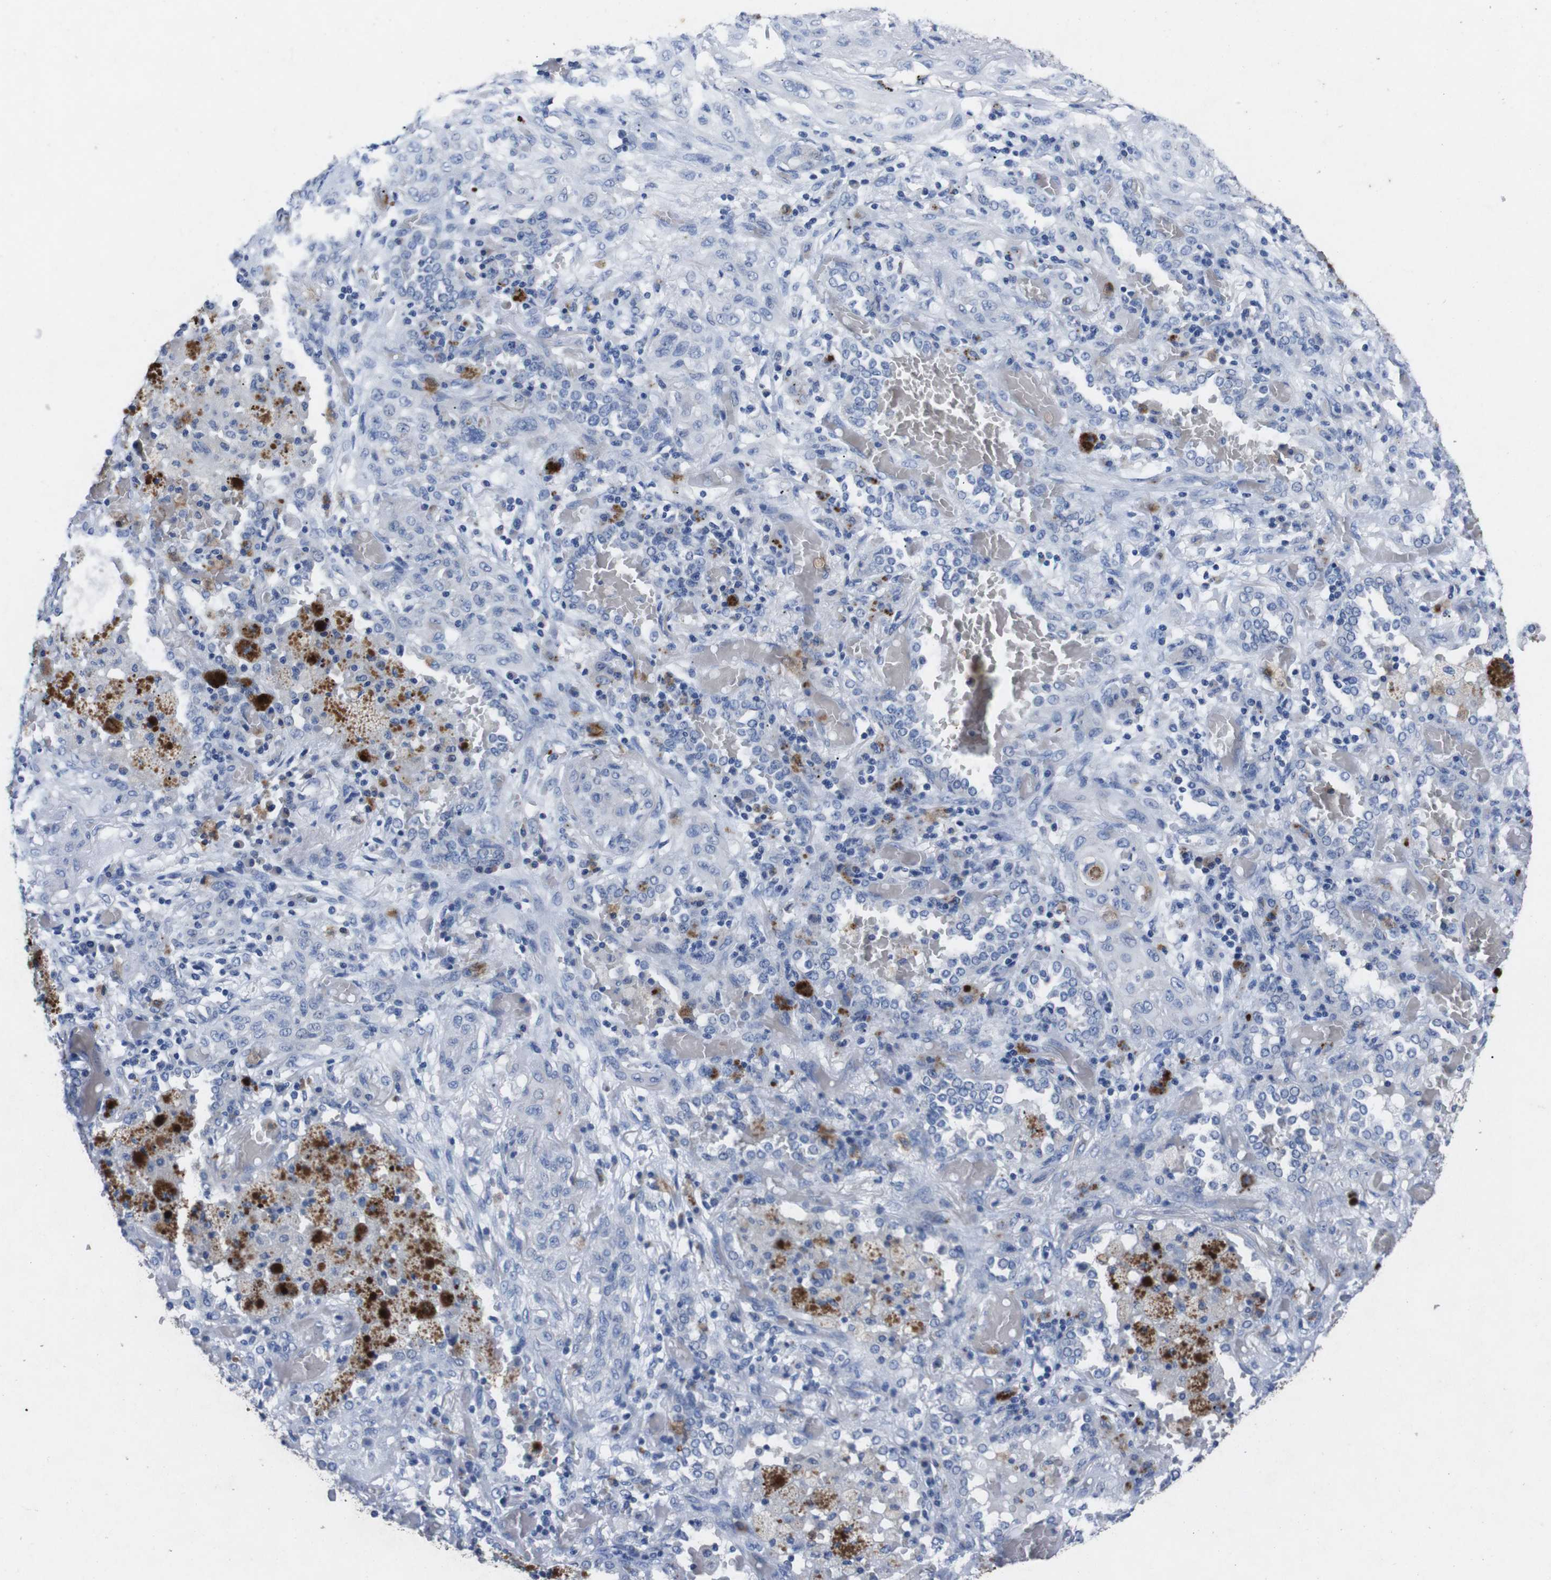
{"staining": {"intensity": "negative", "quantity": "none", "location": "none"}, "tissue": "lung cancer", "cell_type": "Tumor cells", "image_type": "cancer", "snomed": [{"axis": "morphology", "description": "Squamous cell carcinoma, NOS"}, {"axis": "topography", "description": "Lung"}], "caption": "The photomicrograph displays no significant staining in tumor cells of lung cancer.", "gene": "GJB2", "patient": {"sex": "female", "age": 47}}